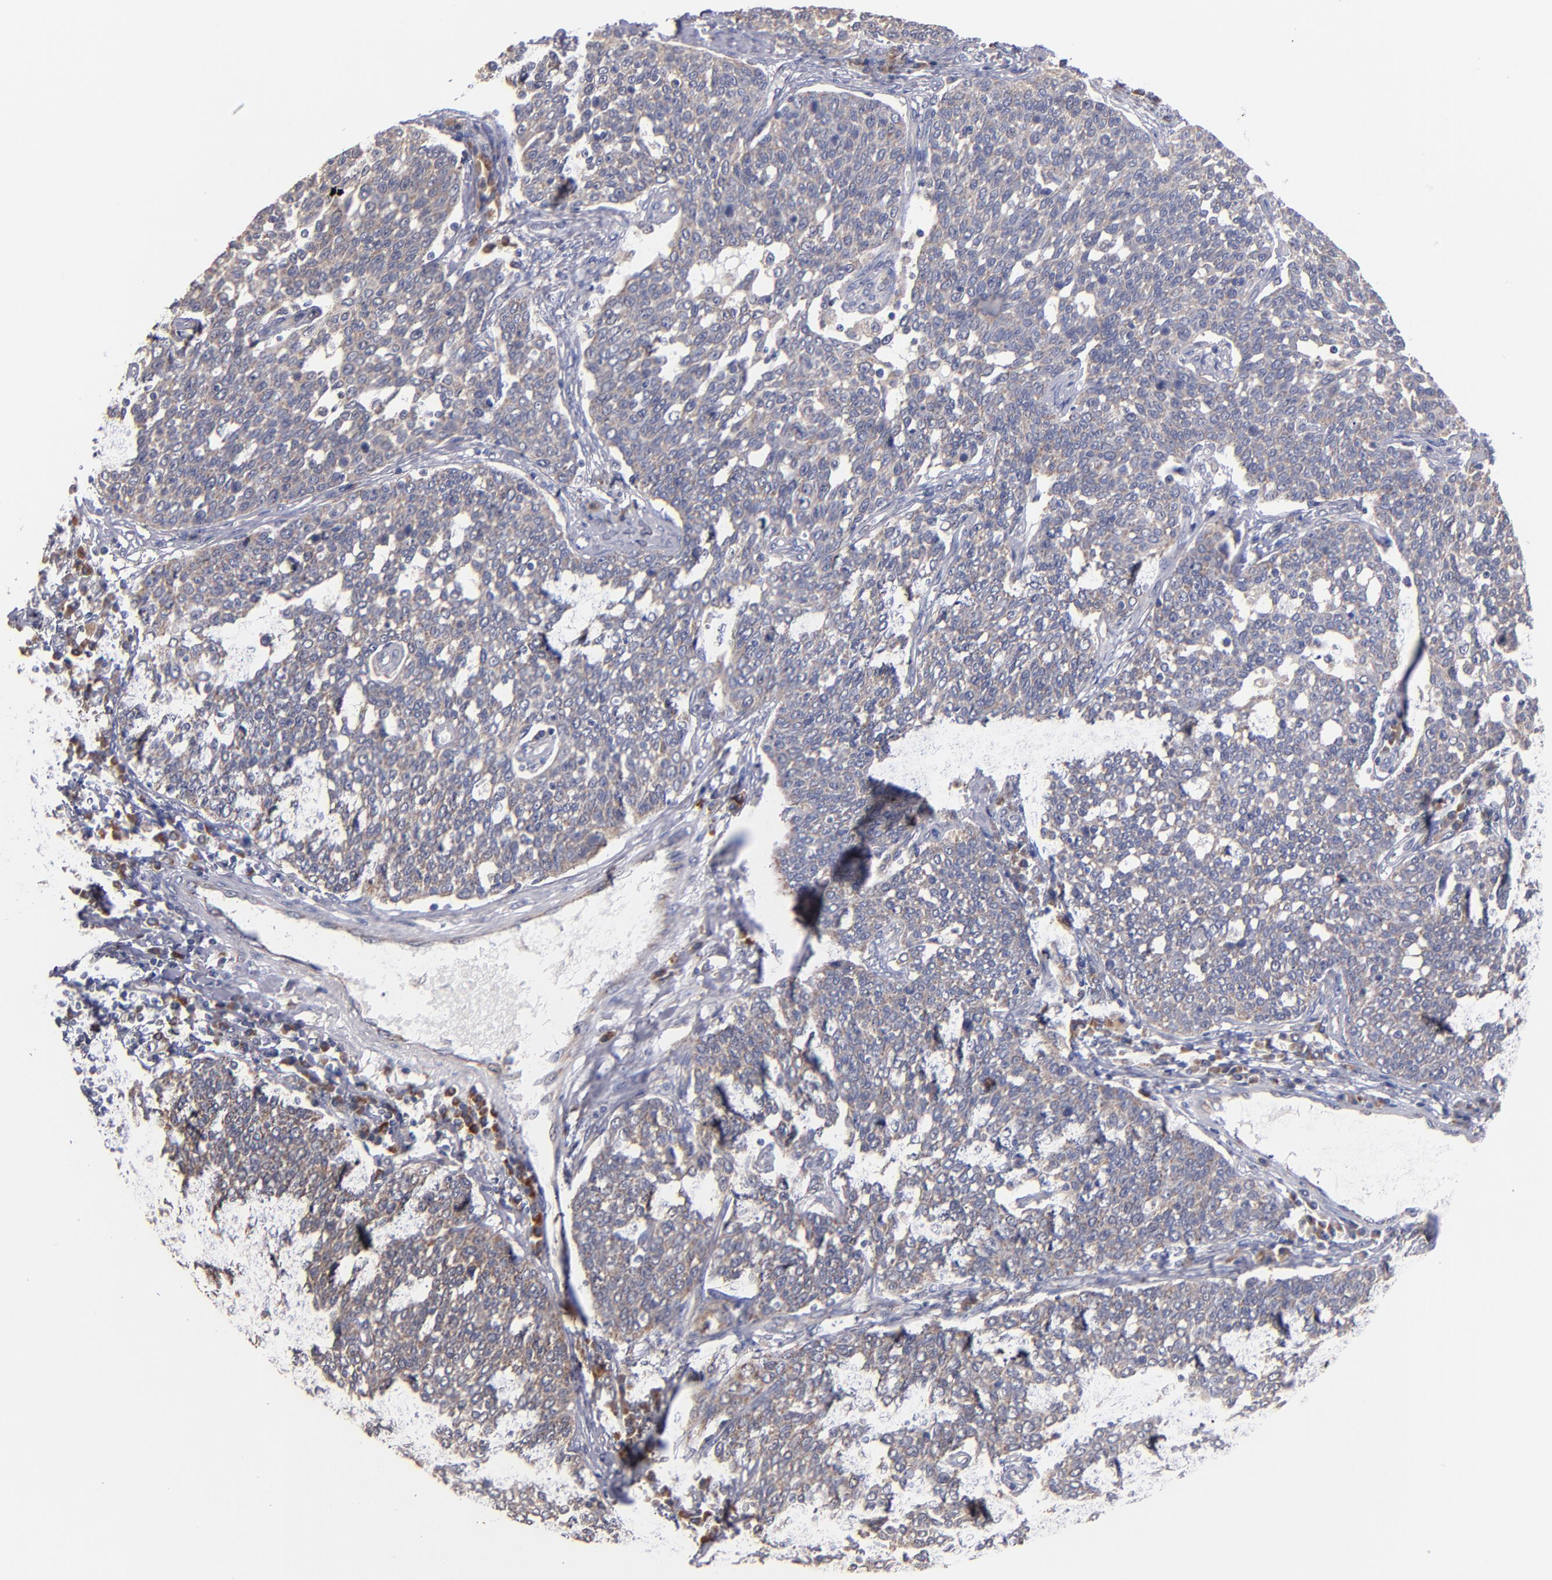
{"staining": {"intensity": "weak", "quantity": ">75%", "location": "cytoplasmic/membranous"}, "tissue": "cervical cancer", "cell_type": "Tumor cells", "image_type": "cancer", "snomed": [{"axis": "morphology", "description": "Squamous cell carcinoma, NOS"}, {"axis": "topography", "description": "Cervix"}], "caption": "Protein expression analysis of squamous cell carcinoma (cervical) demonstrates weak cytoplasmic/membranous expression in approximately >75% of tumor cells.", "gene": "DIABLO", "patient": {"sex": "female", "age": 34}}